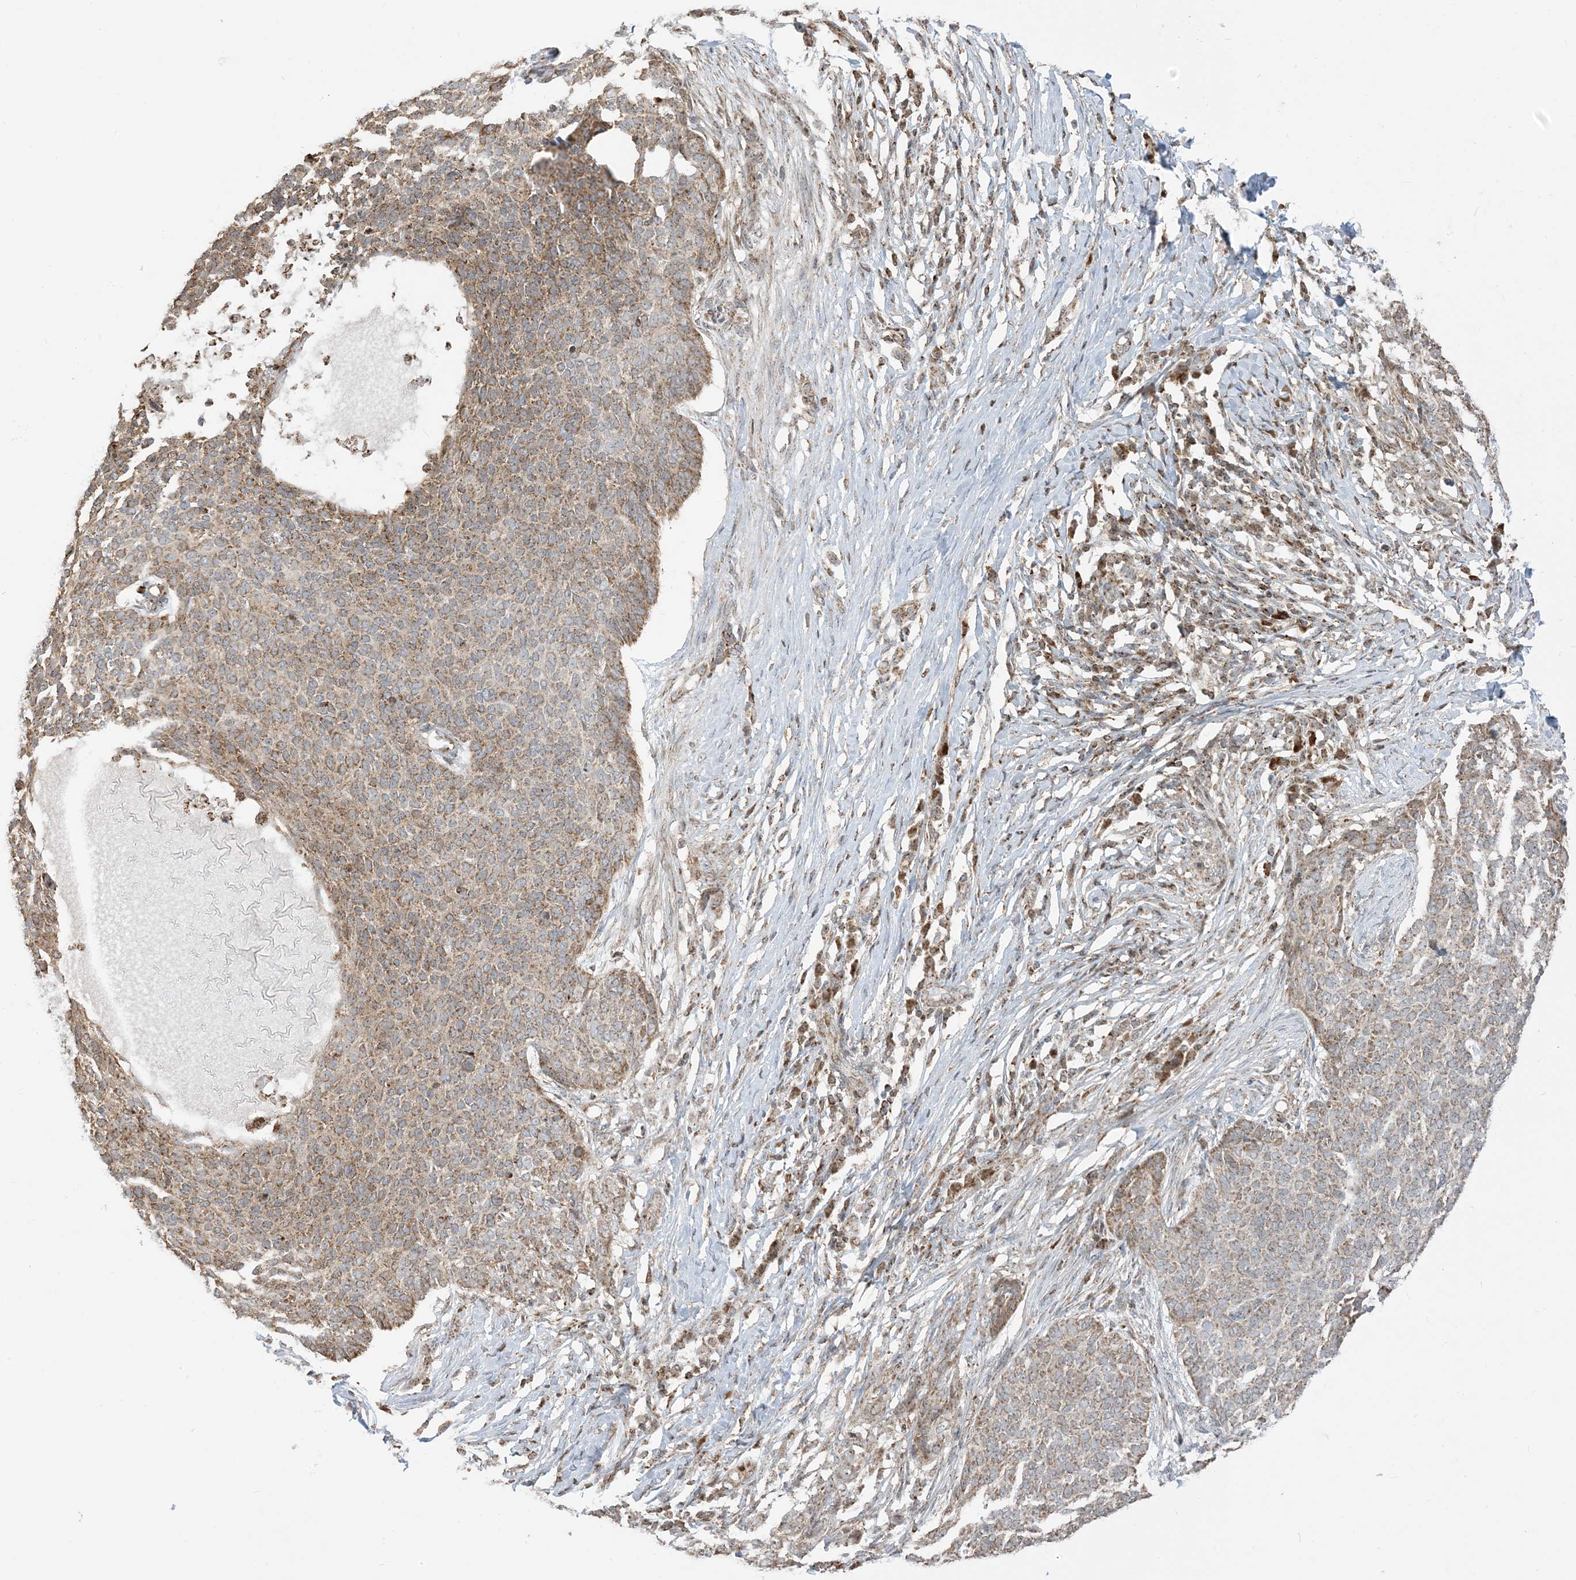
{"staining": {"intensity": "moderate", "quantity": "25%-75%", "location": "cytoplasmic/membranous"}, "tissue": "skin cancer", "cell_type": "Tumor cells", "image_type": "cancer", "snomed": [{"axis": "morphology", "description": "Normal tissue, NOS"}, {"axis": "morphology", "description": "Basal cell carcinoma"}, {"axis": "topography", "description": "Skin"}], "caption": "A brown stain shows moderate cytoplasmic/membranous positivity of a protein in human skin cancer tumor cells.", "gene": "MAPKBP1", "patient": {"sex": "male", "age": 50}}